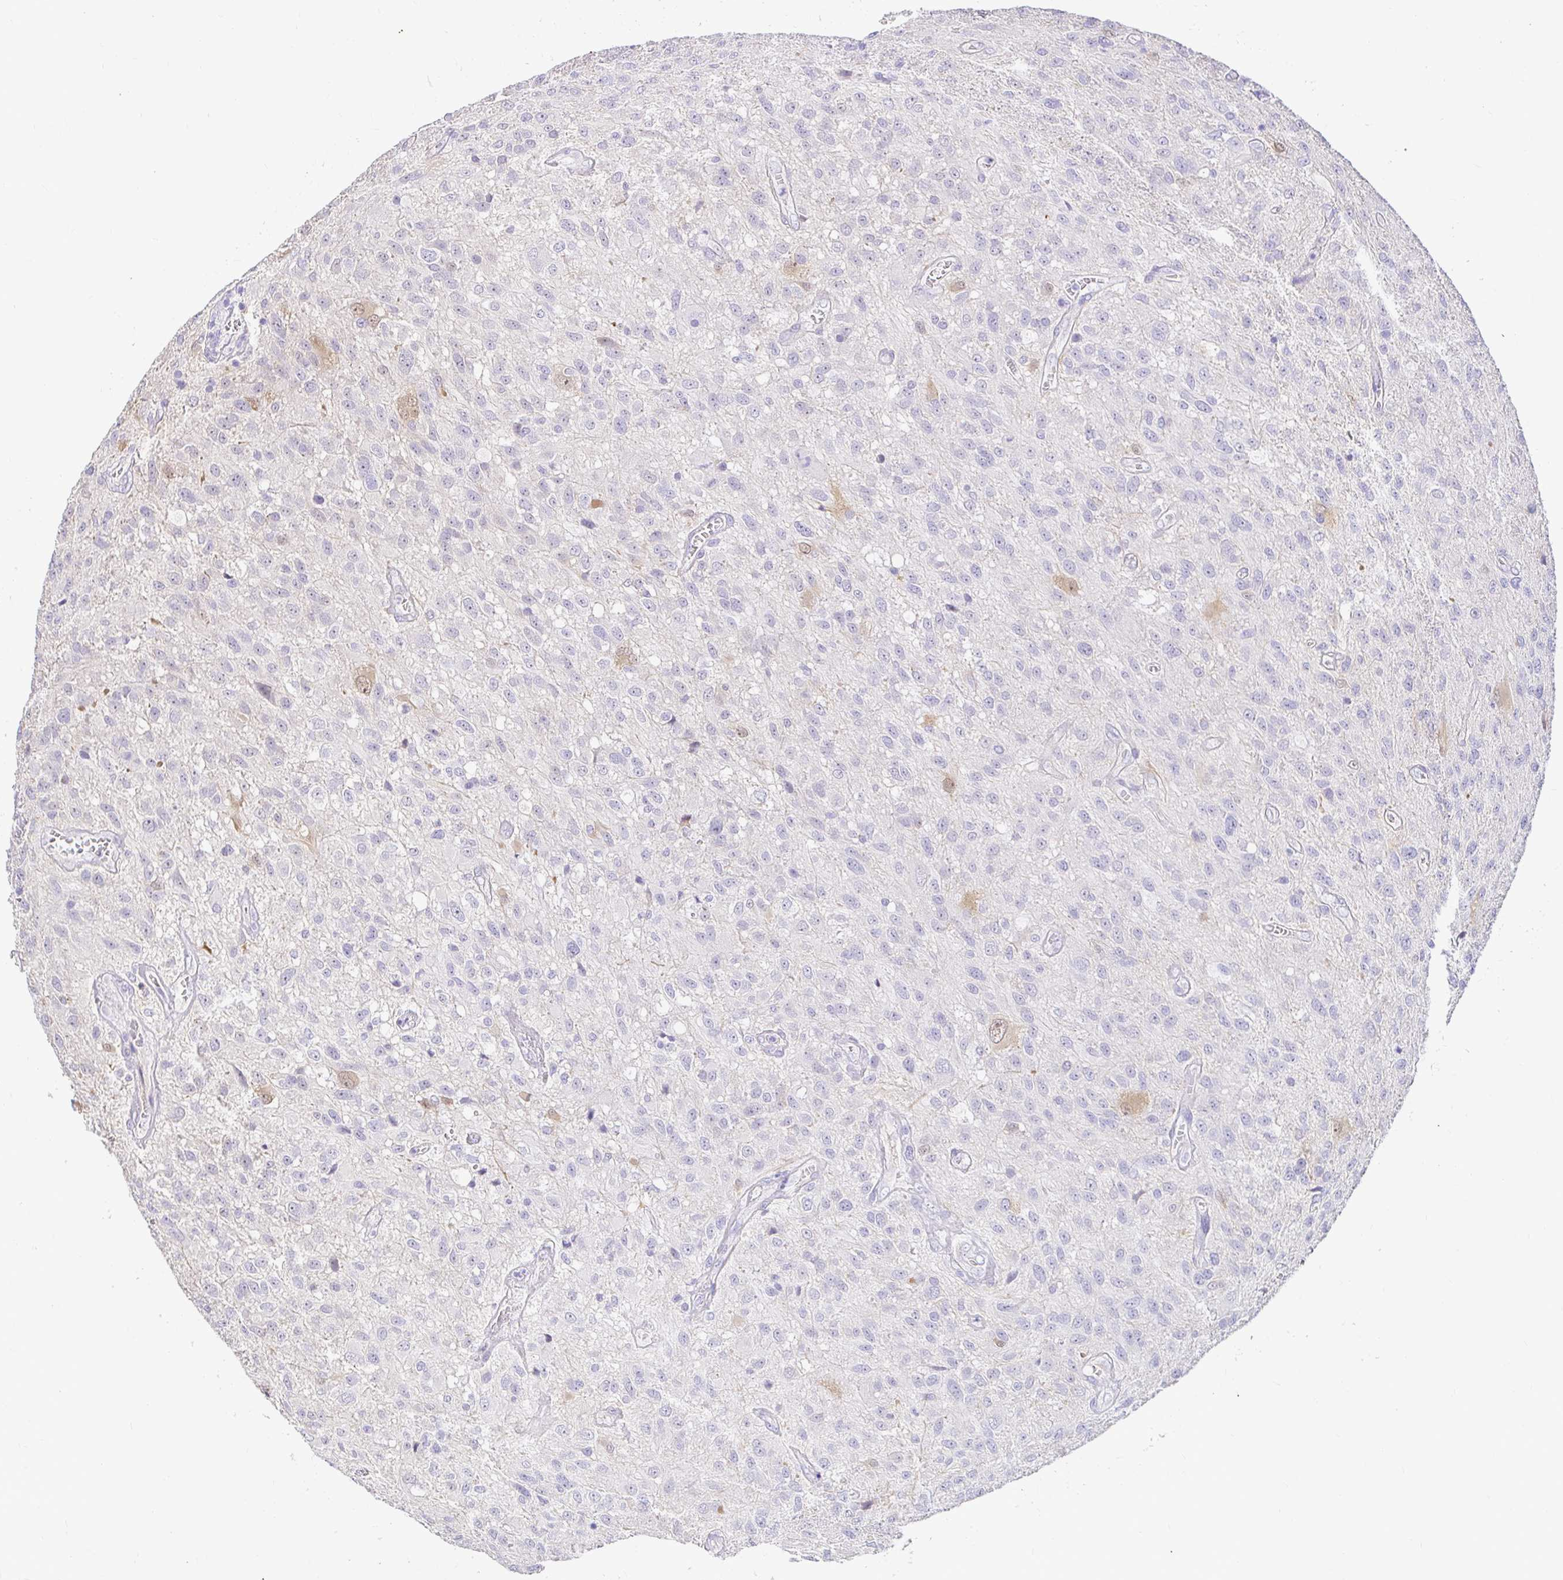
{"staining": {"intensity": "negative", "quantity": "none", "location": "none"}, "tissue": "glioma", "cell_type": "Tumor cells", "image_type": "cancer", "snomed": [{"axis": "morphology", "description": "Glioma, malignant, Low grade"}, {"axis": "topography", "description": "Brain"}], "caption": "Protein analysis of malignant low-grade glioma shows no significant positivity in tumor cells.", "gene": "CDO1", "patient": {"sex": "male", "age": 66}}